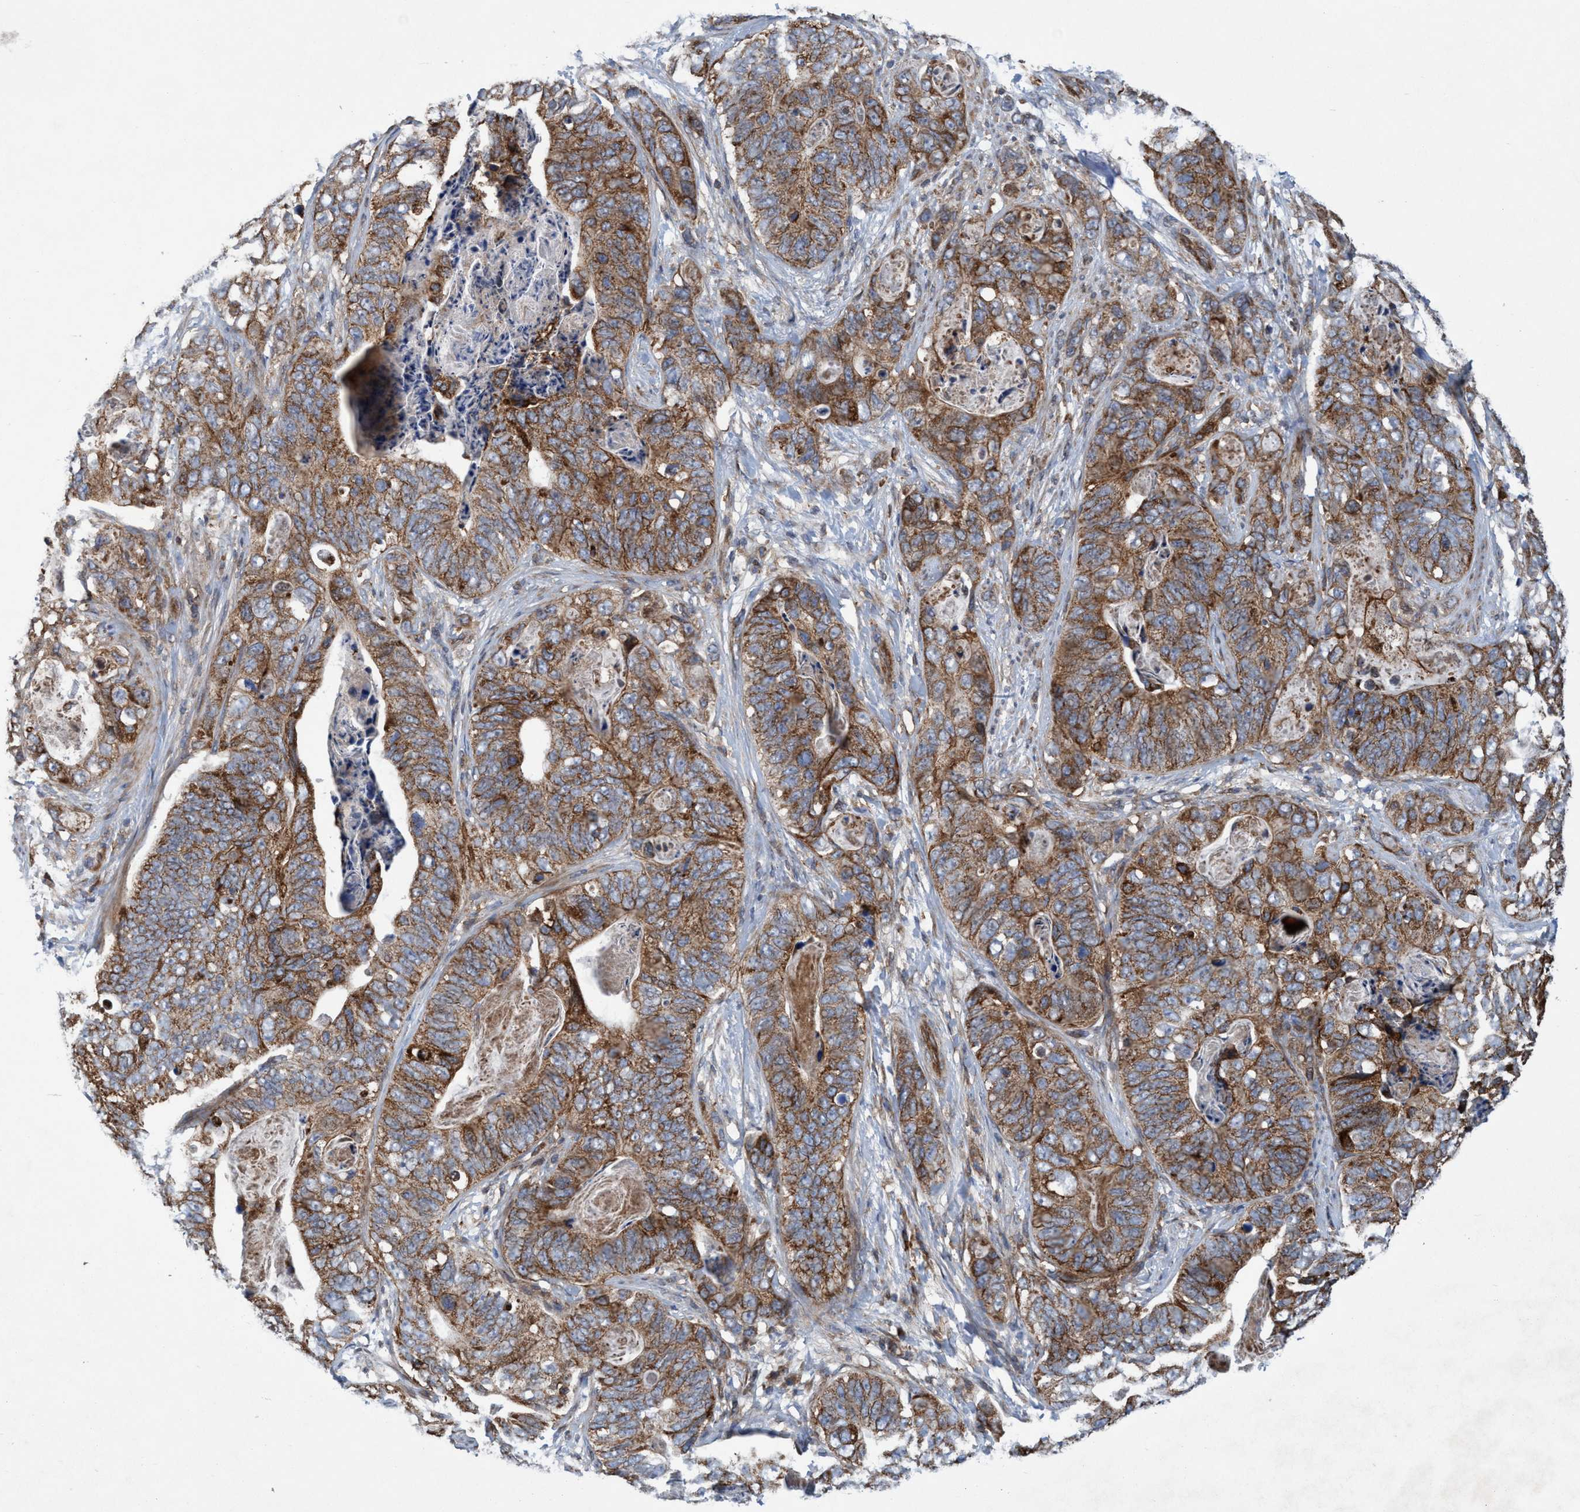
{"staining": {"intensity": "moderate", "quantity": ">75%", "location": "cytoplasmic/membranous"}, "tissue": "stomach cancer", "cell_type": "Tumor cells", "image_type": "cancer", "snomed": [{"axis": "morphology", "description": "Adenocarcinoma, NOS"}, {"axis": "topography", "description": "Stomach"}], "caption": "Stomach cancer stained with a brown dye shows moderate cytoplasmic/membranous positive staining in about >75% of tumor cells.", "gene": "SLC16A3", "patient": {"sex": "female", "age": 89}}